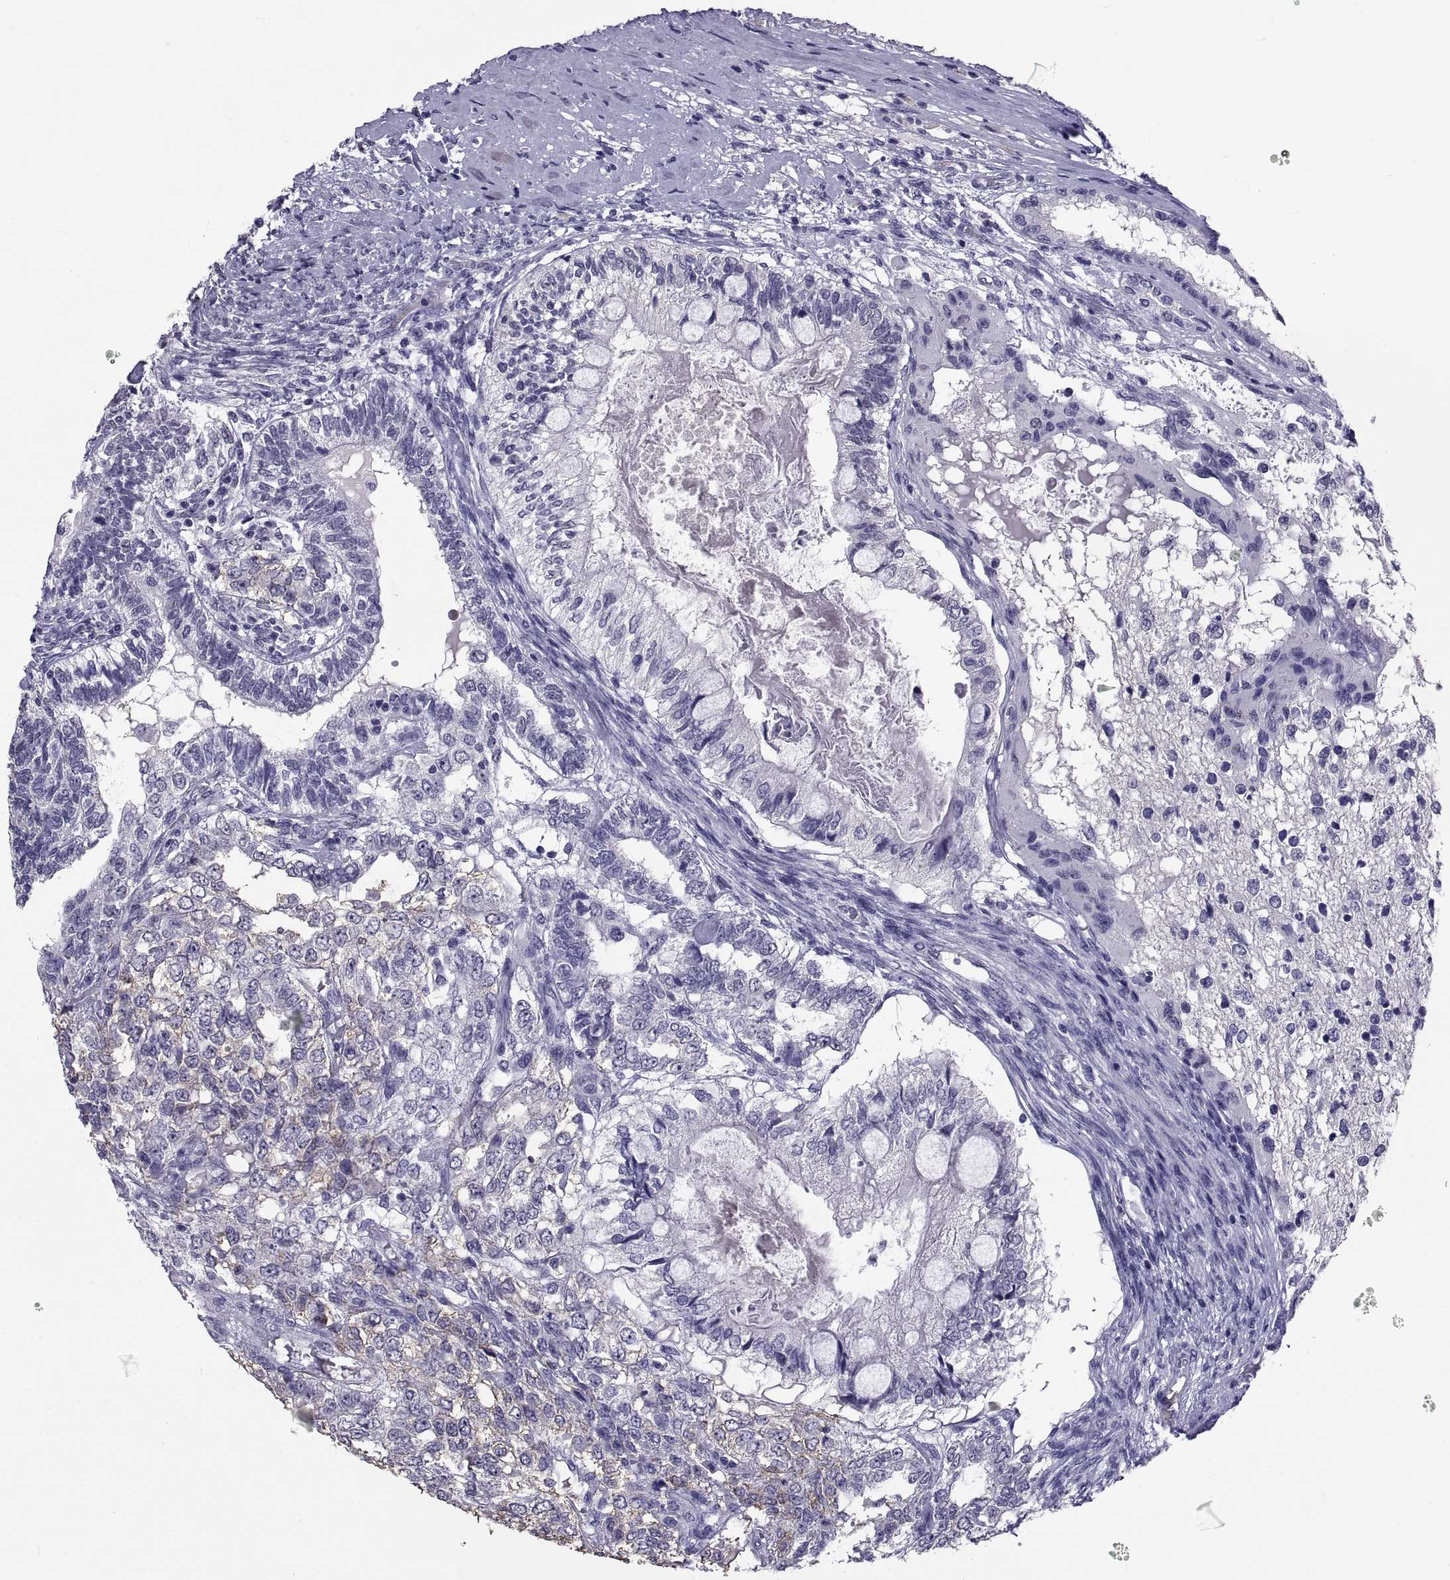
{"staining": {"intensity": "negative", "quantity": "none", "location": "none"}, "tissue": "testis cancer", "cell_type": "Tumor cells", "image_type": "cancer", "snomed": [{"axis": "morphology", "description": "Seminoma, NOS"}, {"axis": "morphology", "description": "Carcinoma, Embryonal, NOS"}, {"axis": "topography", "description": "Testis"}], "caption": "Immunohistochemical staining of testis embryonal carcinoma demonstrates no significant staining in tumor cells.", "gene": "TGFBR3L", "patient": {"sex": "male", "age": 41}}